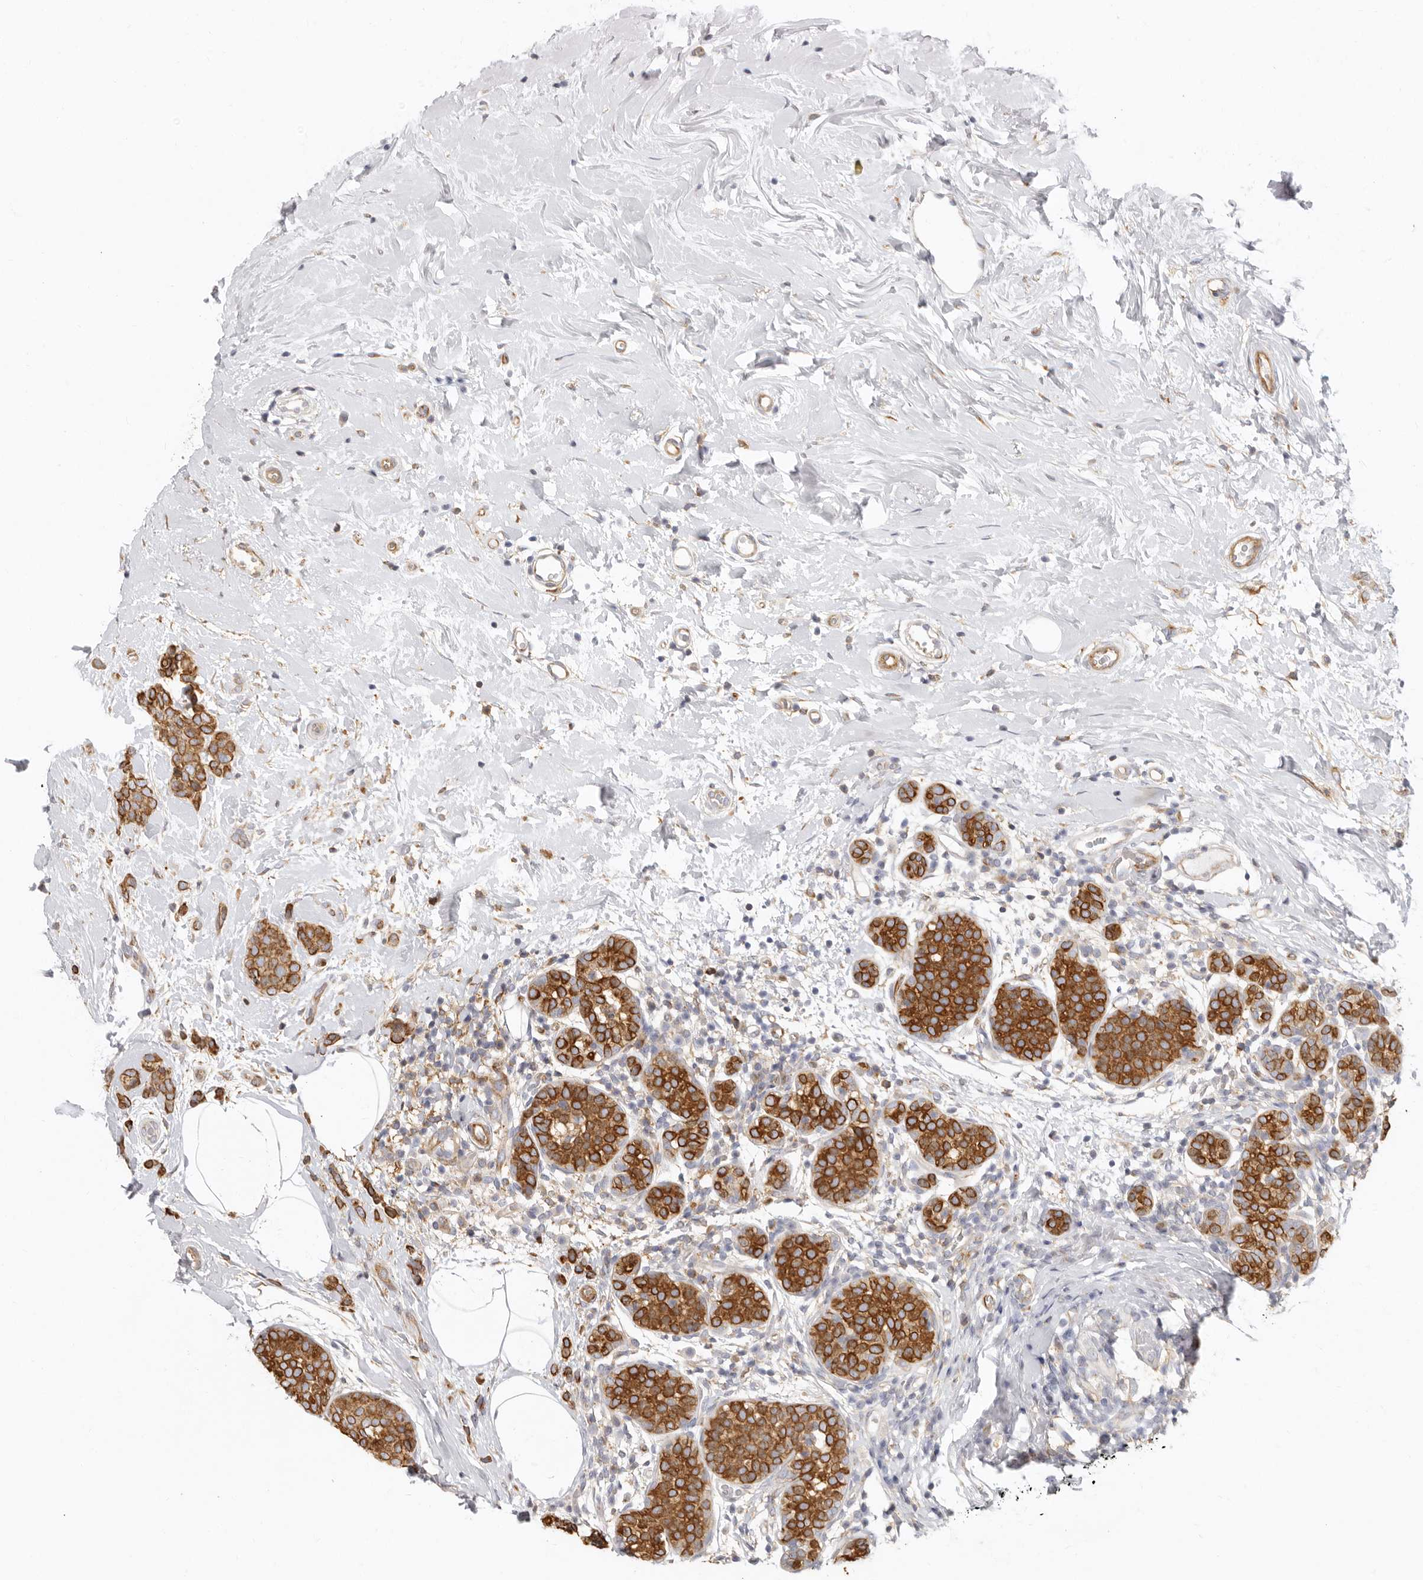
{"staining": {"intensity": "moderate", "quantity": ">75%", "location": "cytoplasmic/membranous"}, "tissue": "breast cancer", "cell_type": "Tumor cells", "image_type": "cancer", "snomed": [{"axis": "morphology", "description": "Lobular carcinoma, in situ"}, {"axis": "morphology", "description": "Lobular carcinoma"}, {"axis": "topography", "description": "Breast"}], "caption": "Immunohistochemical staining of human breast lobular carcinoma in situ demonstrates moderate cytoplasmic/membranous protein staining in approximately >75% of tumor cells. The staining is performed using DAB (3,3'-diaminobenzidine) brown chromogen to label protein expression. The nuclei are counter-stained blue using hematoxylin.", "gene": "NIBAN1", "patient": {"sex": "female", "age": 41}}